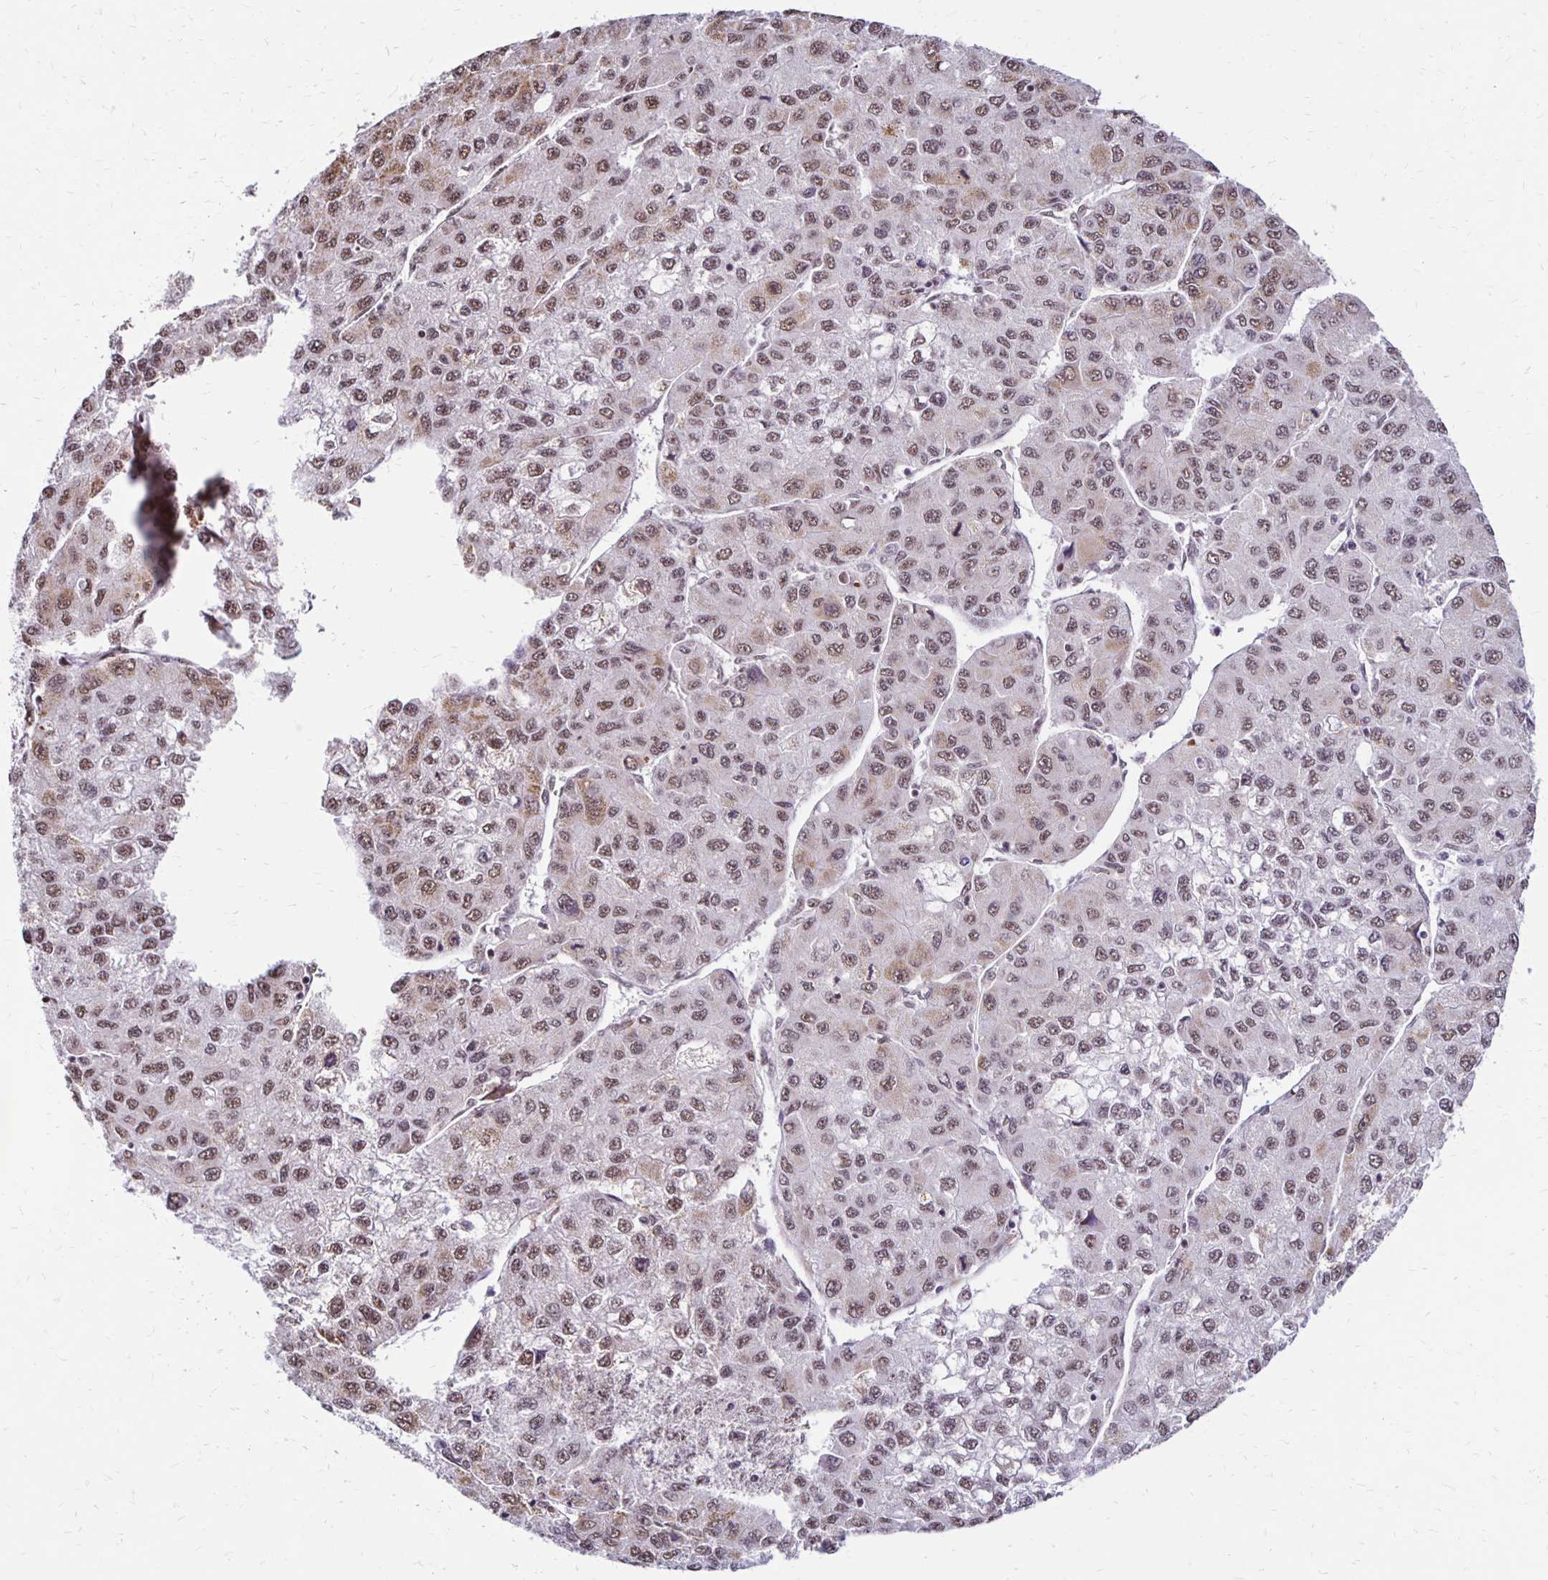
{"staining": {"intensity": "moderate", "quantity": ">75%", "location": "nuclear"}, "tissue": "liver cancer", "cell_type": "Tumor cells", "image_type": "cancer", "snomed": [{"axis": "morphology", "description": "Carcinoma, Hepatocellular, NOS"}, {"axis": "topography", "description": "Liver"}], "caption": "The micrograph exhibits staining of liver cancer, revealing moderate nuclear protein positivity (brown color) within tumor cells.", "gene": "DAGLA", "patient": {"sex": "female", "age": 66}}